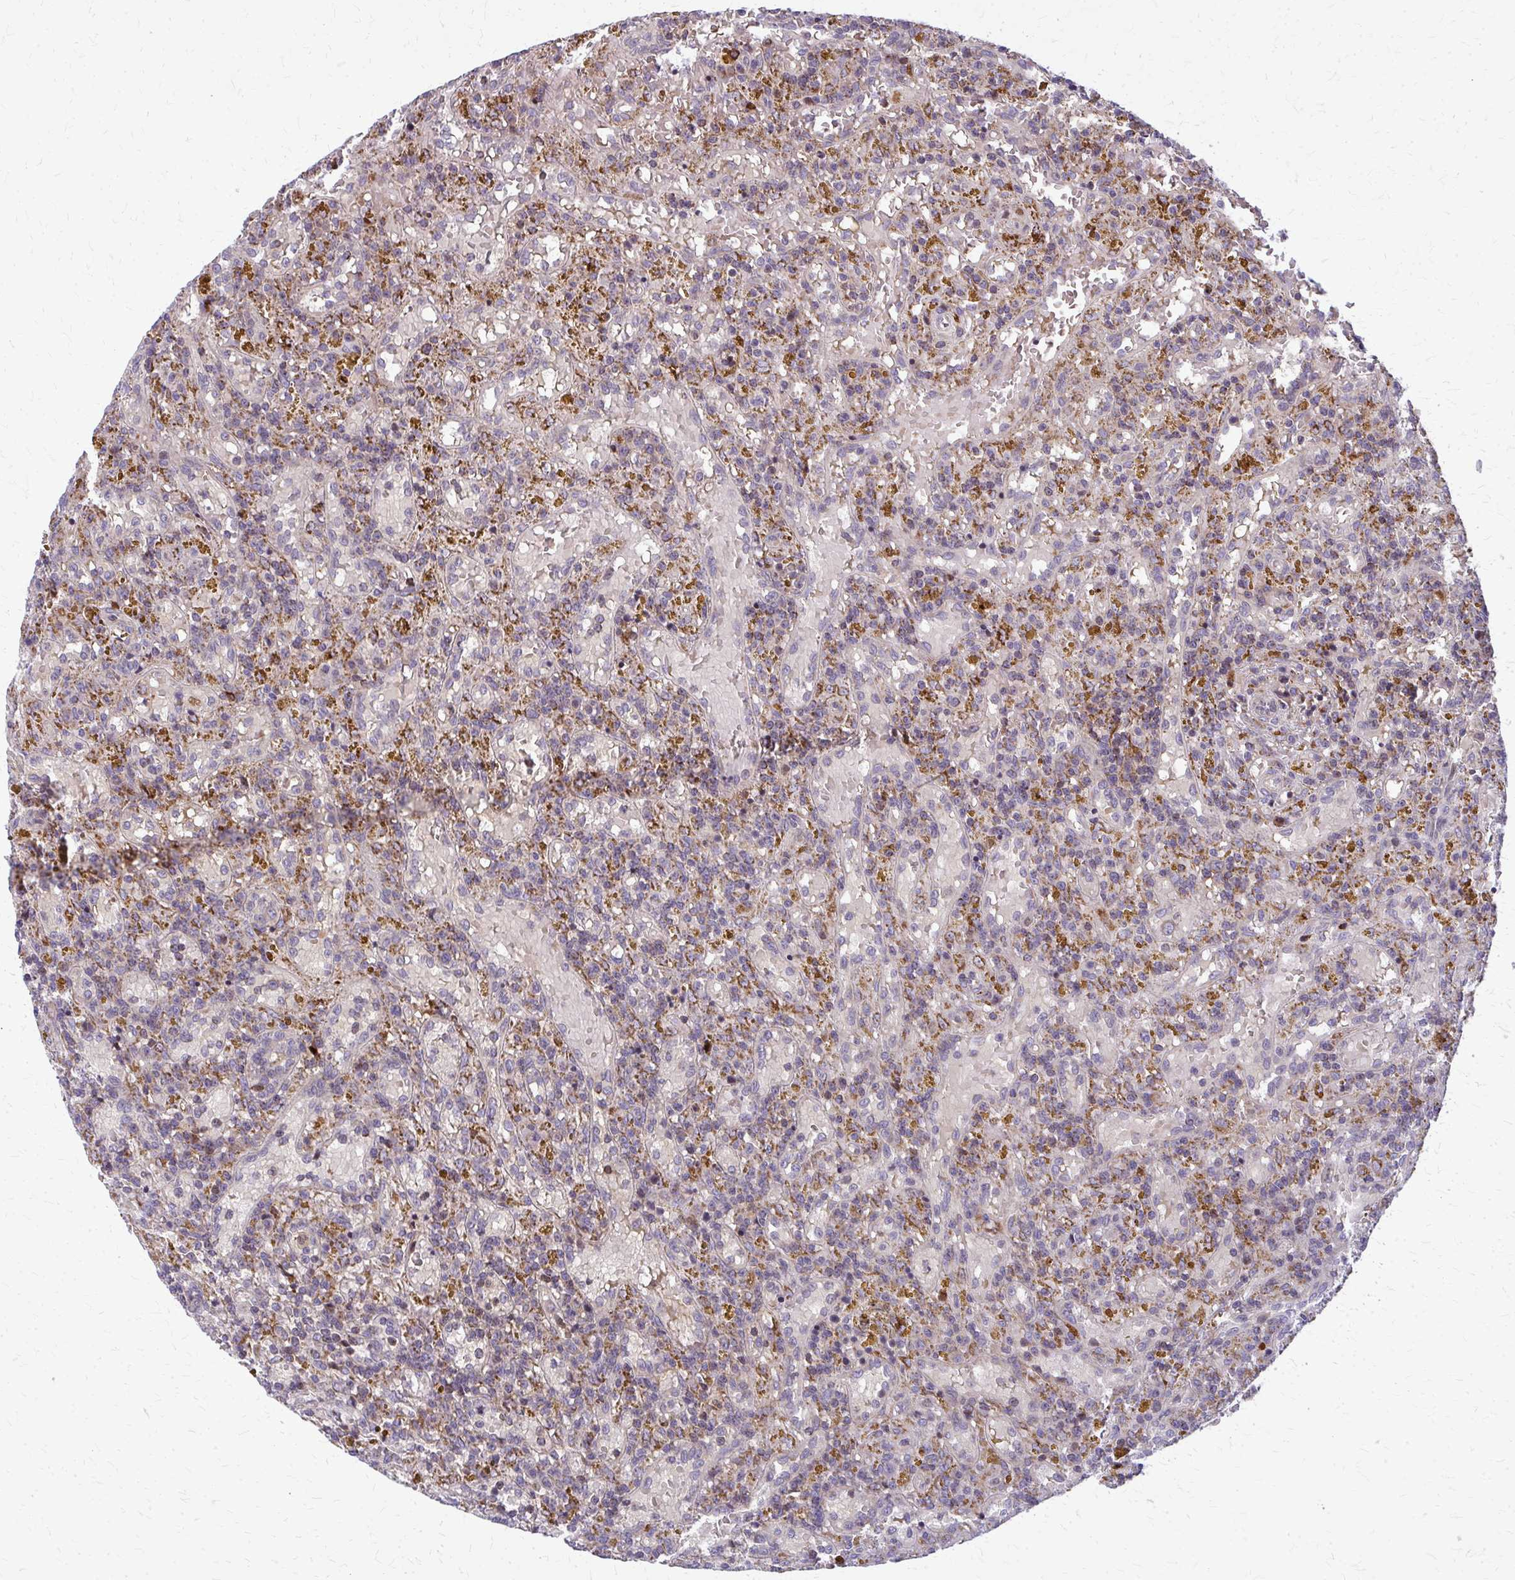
{"staining": {"intensity": "negative", "quantity": "none", "location": "none"}, "tissue": "lymphoma", "cell_type": "Tumor cells", "image_type": "cancer", "snomed": [{"axis": "morphology", "description": "Malignant lymphoma, non-Hodgkin's type, Low grade"}, {"axis": "topography", "description": "Spleen"}], "caption": "High magnification brightfield microscopy of low-grade malignant lymphoma, non-Hodgkin's type stained with DAB (brown) and counterstained with hematoxylin (blue): tumor cells show no significant staining.", "gene": "MCCC1", "patient": {"sex": "female", "age": 65}}